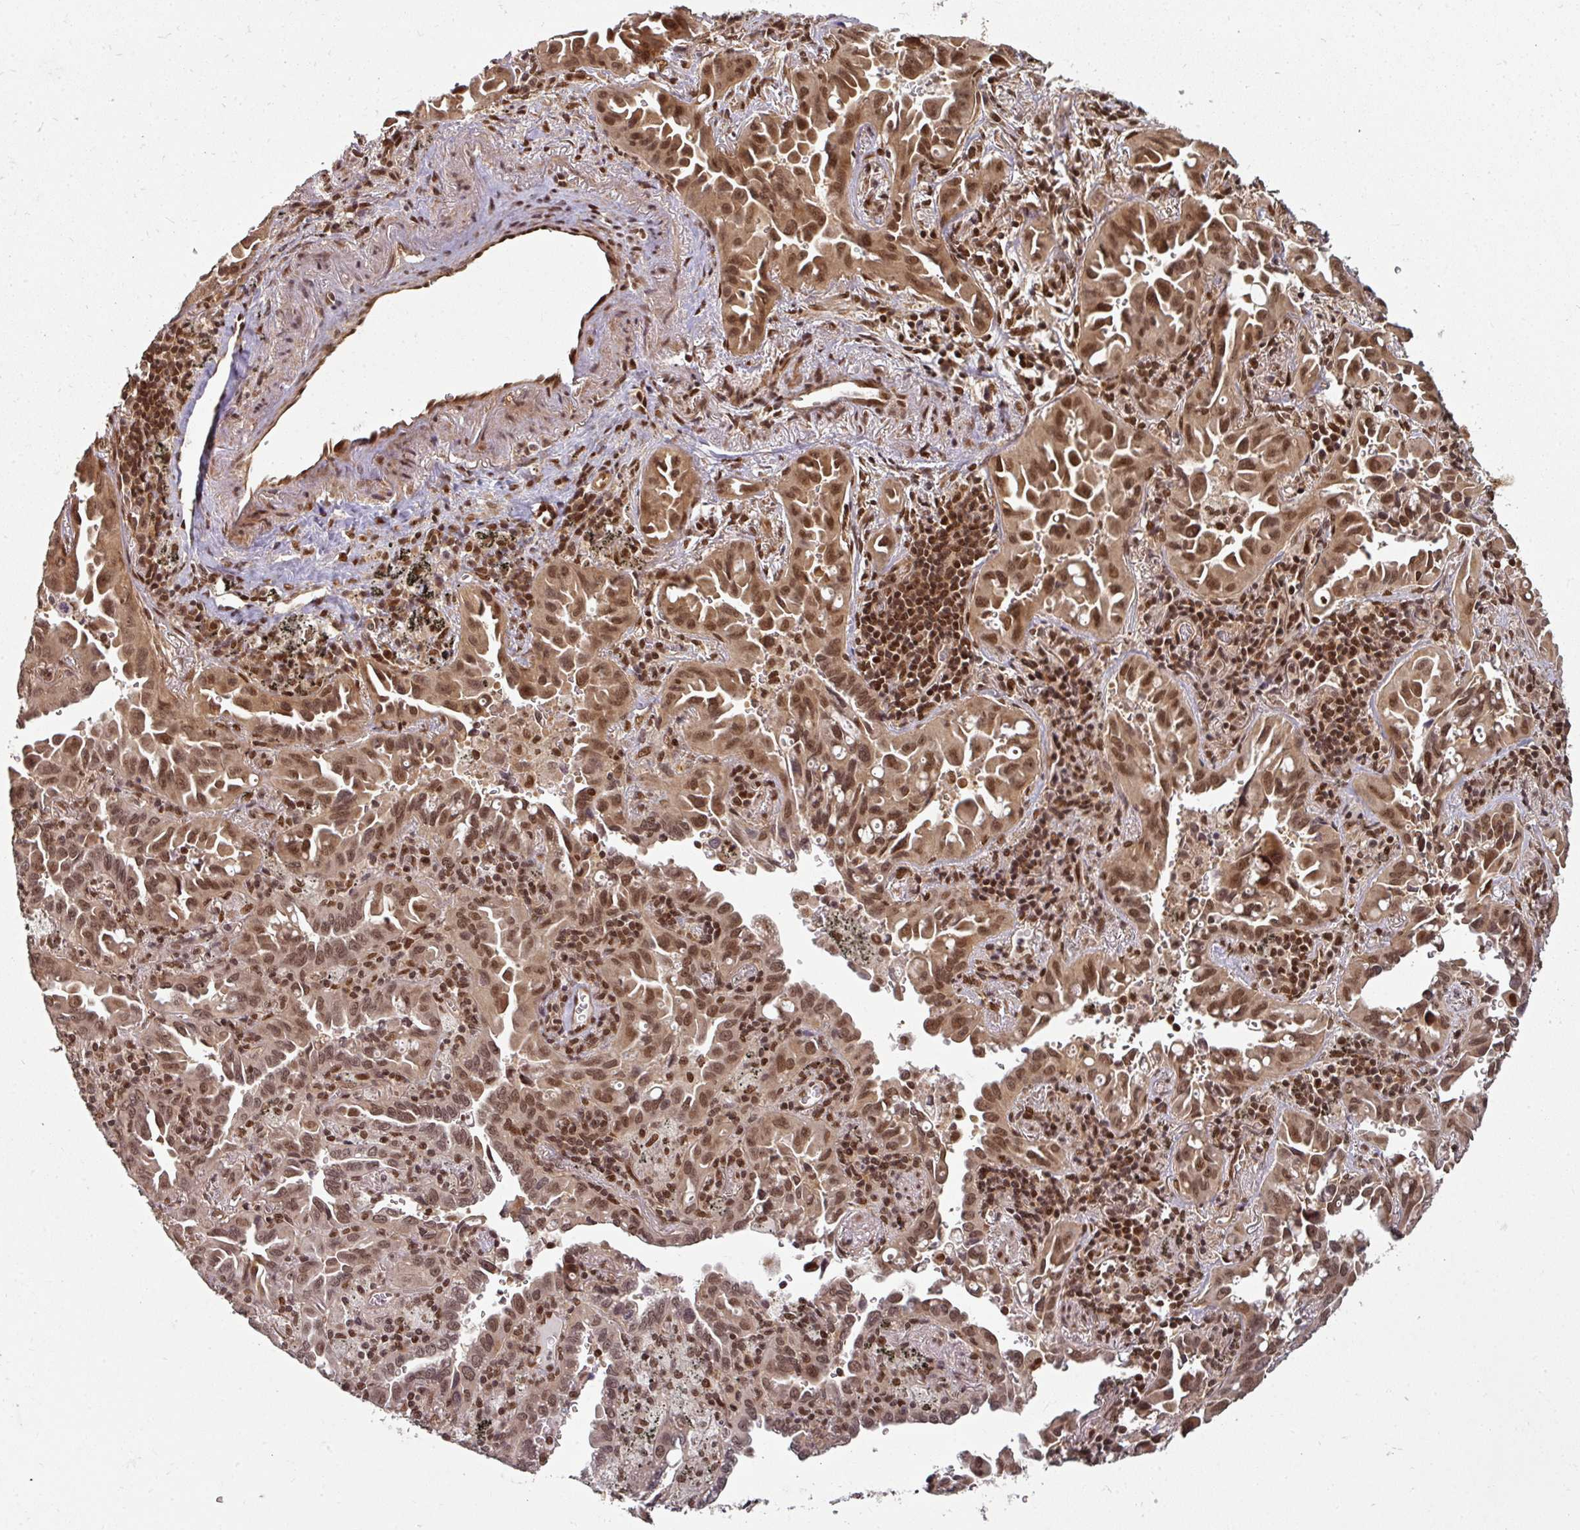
{"staining": {"intensity": "moderate", "quantity": ">75%", "location": "cytoplasmic/membranous,nuclear"}, "tissue": "lung cancer", "cell_type": "Tumor cells", "image_type": "cancer", "snomed": [{"axis": "morphology", "description": "Adenocarcinoma, NOS"}, {"axis": "topography", "description": "Lung"}], "caption": "Lung adenocarcinoma stained for a protein displays moderate cytoplasmic/membranous and nuclear positivity in tumor cells.", "gene": "SIK3", "patient": {"sex": "male", "age": 68}}